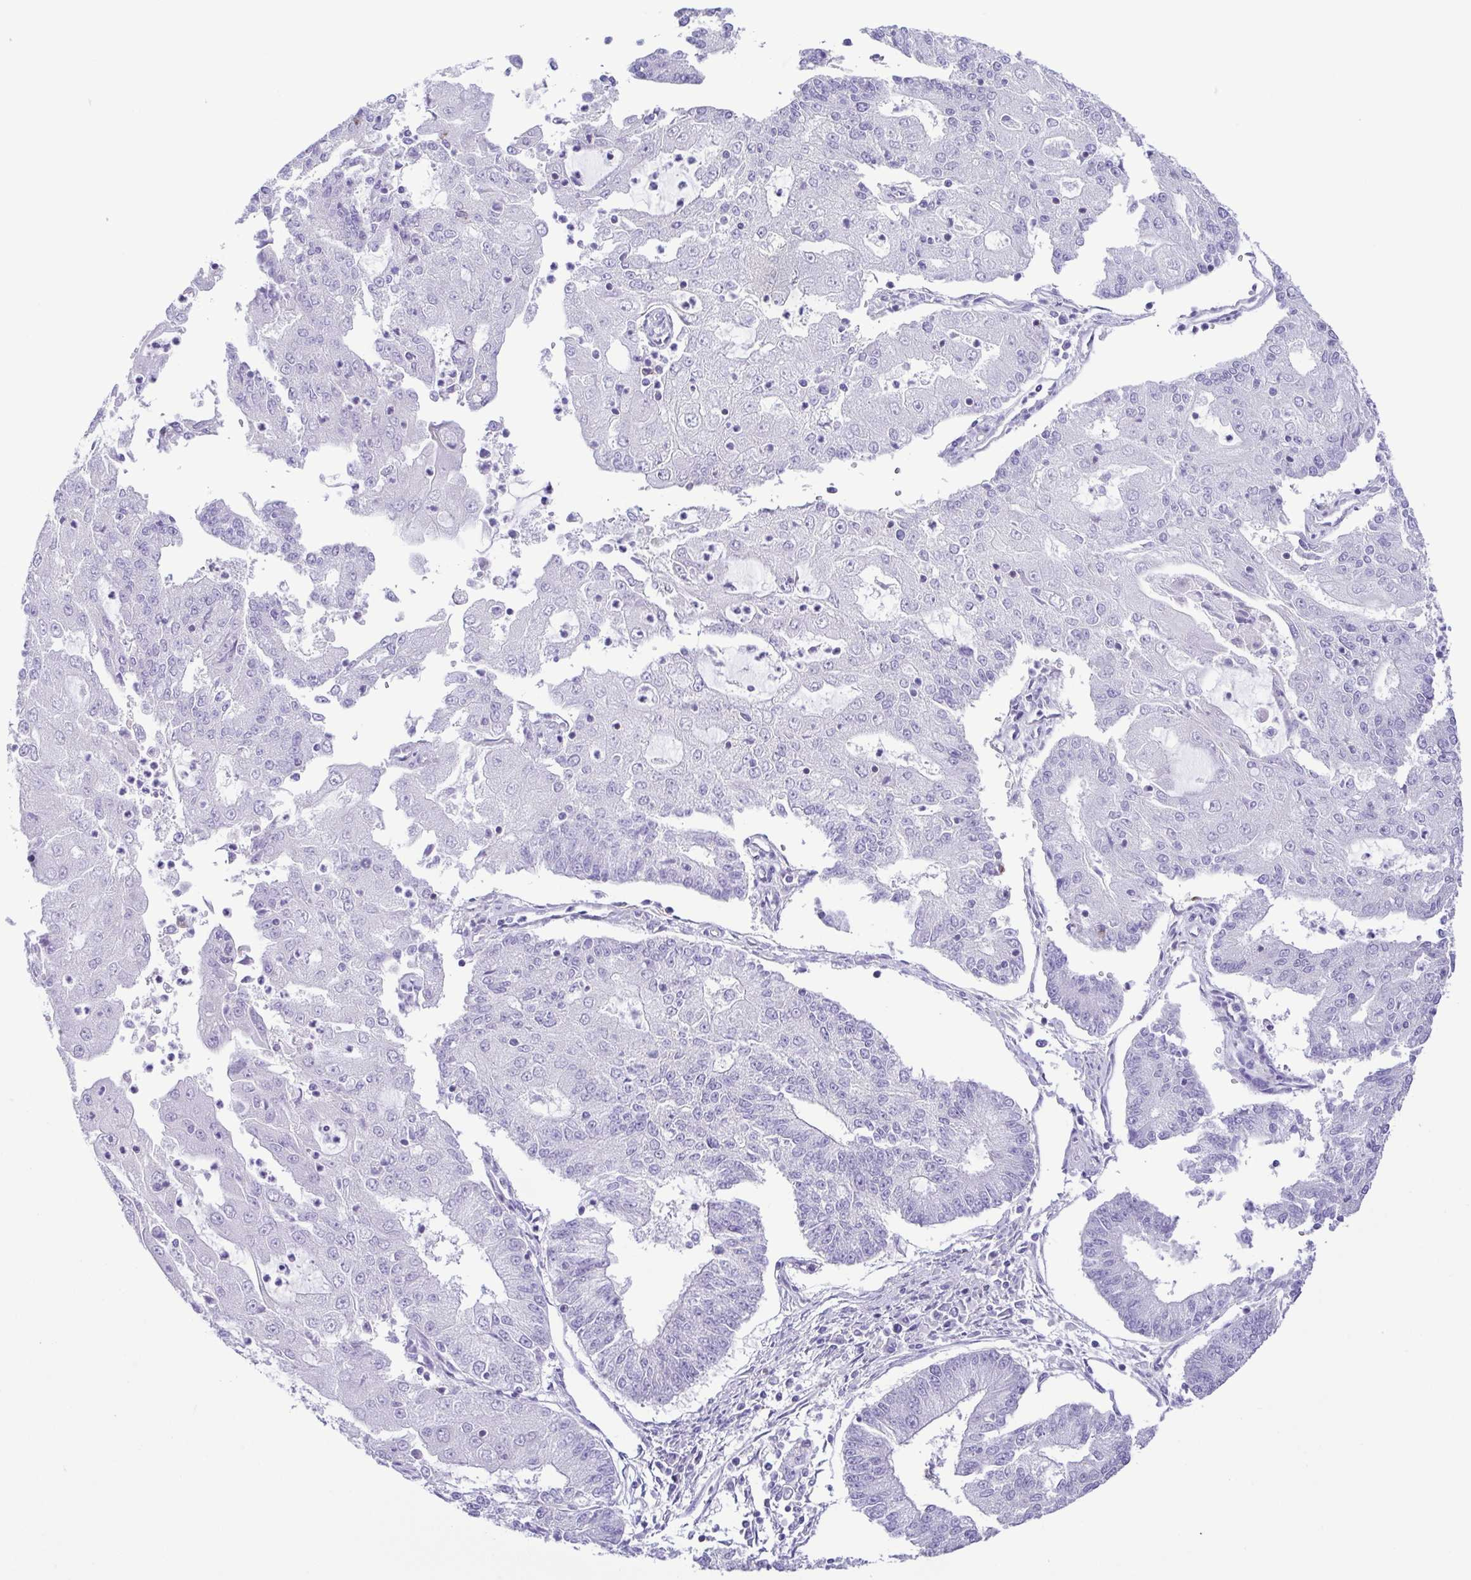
{"staining": {"intensity": "negative", "quantity": "none", "location": "none"}, "tissue": "endometrial cancer", "cell_type": "Tumor cells", "image_type": "cancer", "snomed": [{"axis": "morphology", "description": "Adenocarcinoma, NOS"}, {"axis": "topography", "description": "Endometrium"}], "caption": "An immunohistochemistry (IHC) image of adenocarcinoma (endometrial) is shown. There is no staining in tumor cells of adenocarcinoma (endometrial).", "gene": "GPR182", "patient": {"sex": "female", "age": 56}}